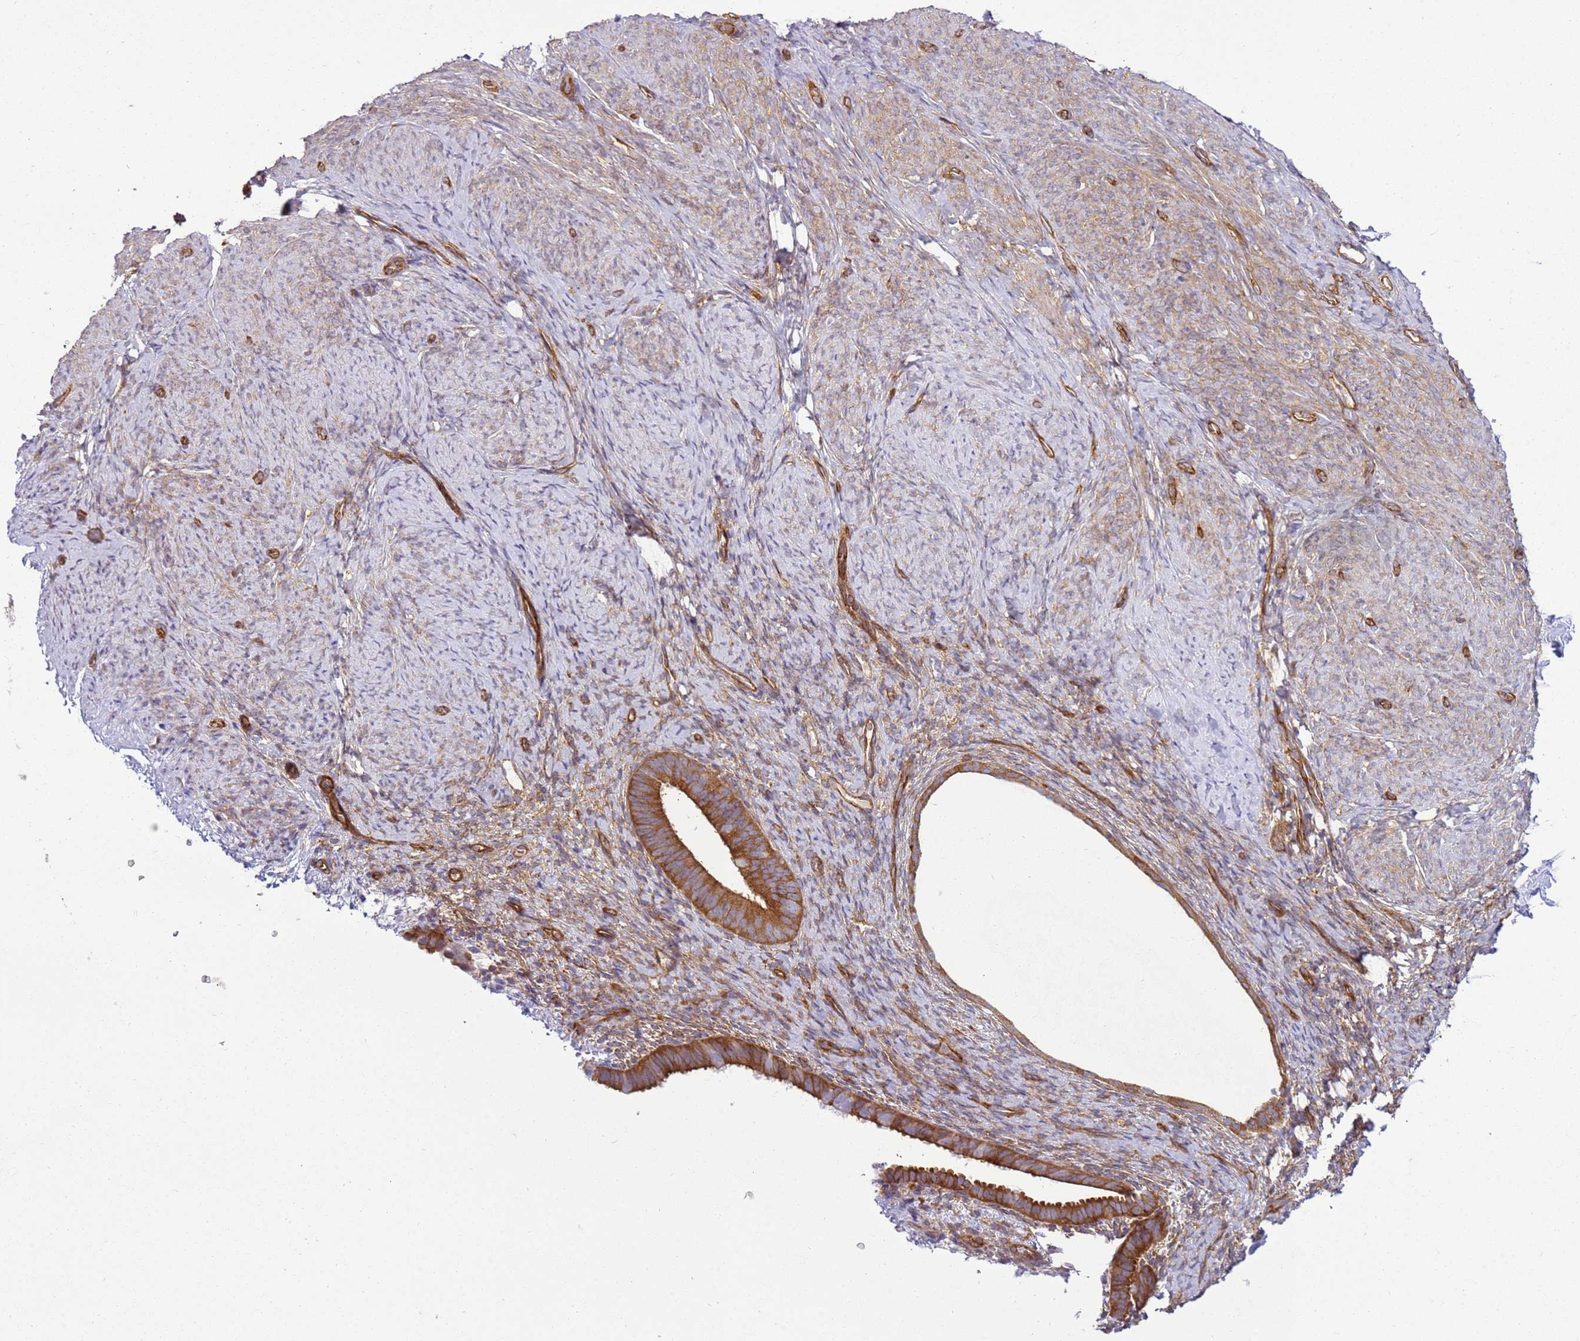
{"staining": {"intensity": "moderate", "quantity": "25%-75%", "location": "cytoplasmic/membranous"}, "tissue": "endometrium", "cell_type": "Cells in endometrial stroma", "image_type": "normal", "snomed": [{"axis": "morphology", "description": "Normal tissue, NOS"}, {"axis": "topography", "description": "Endometrium"}], "caption": "Unremarkable endometrium was stained to show a protein in brown. There is medium levels of moderate cytoplasmic/membranous staining in about 25%-75% of cells in endometrial stroma. The staining was performed using DAB, with brown indicating positive protein expression. Nuclei are stained blue with hematoxylin.", "gene": "SNX21", "patient": {"sex": "female", "age": 65}}